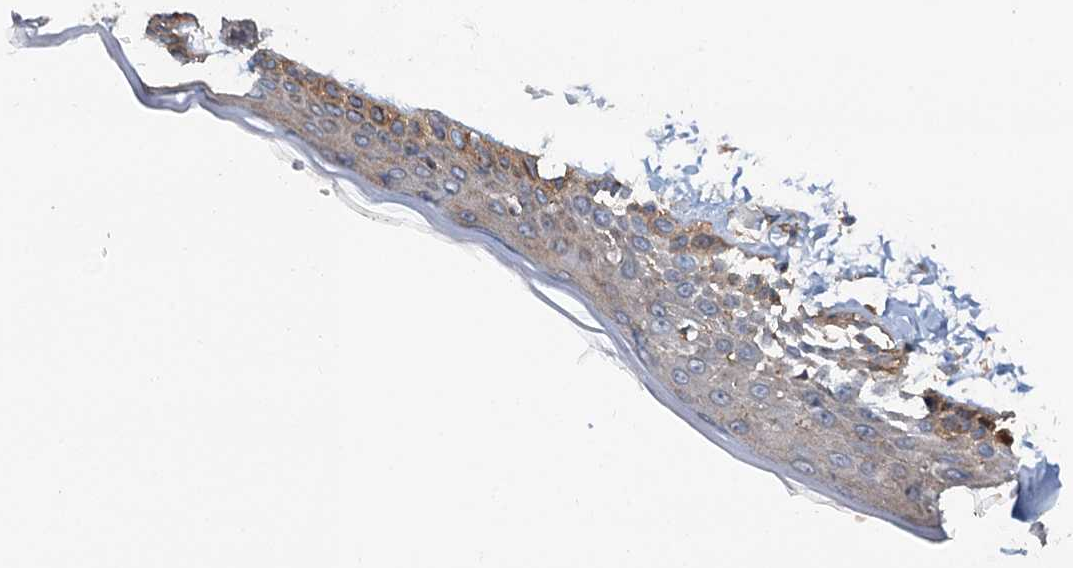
{"staining": {"intensity": "moderate", "quantity": "25%-75%", "location": "cytoplasmic/membranous"}, "tissue": "skin", "cell_type": "Fibroblasts", "image_type": "normal", "snomed": [{"axis": "morphology", "description": "Normal tissue, NOS"}, {"axis": "topography", "description": "Skin"}, {"axis": "topography", "description": "Skeletal muscle"}], "caption": "The photomicrograph shows staining of unremarkable skin, revealing moderate cytoplasmic/membranous protein positivity (brown color) within fibroblasts.", "gene": "COG3", "patient": {"sex": "male", "age": 83}}